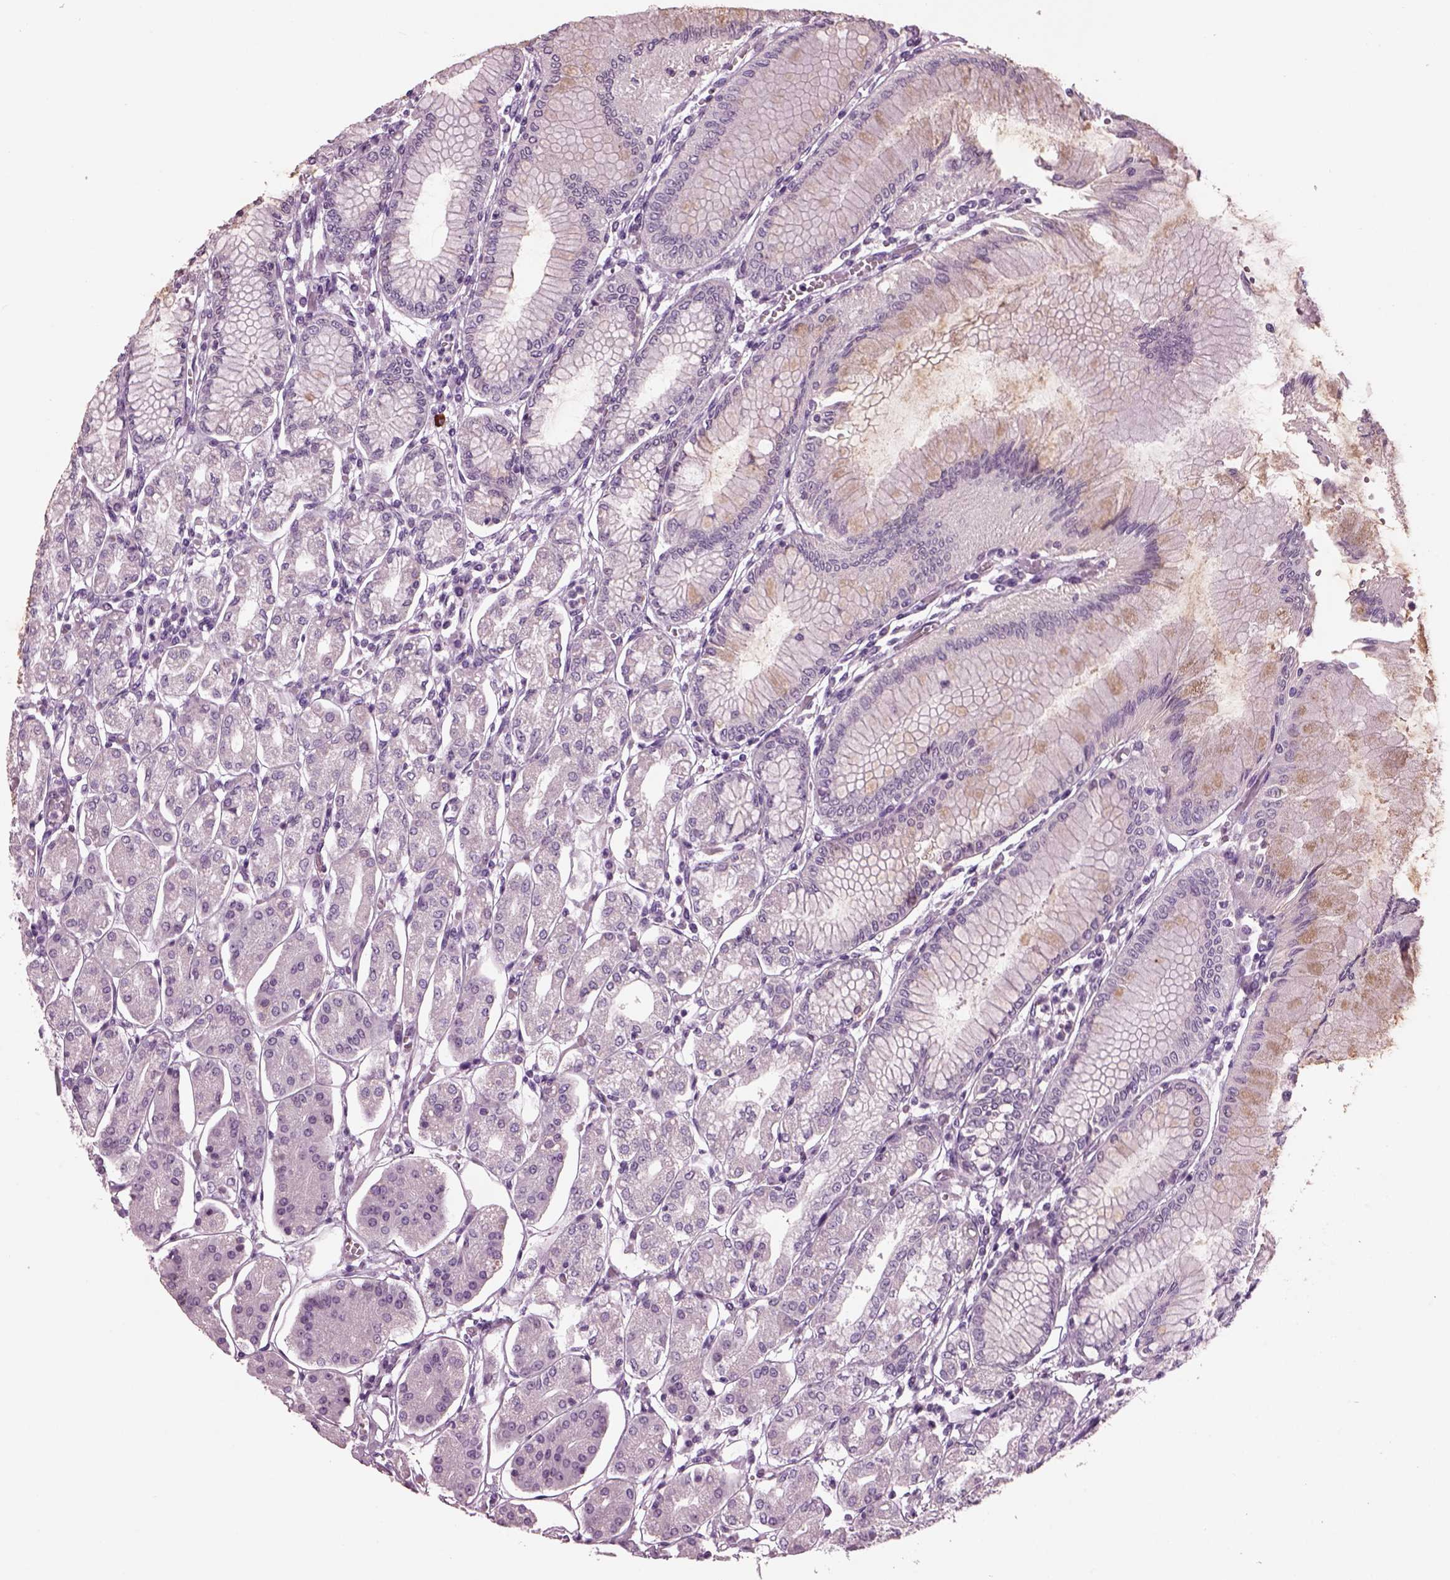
{"staining": {"intensity": "negative", "quantity": "none", "location": "none"}, "tissue": "stomach", "cell_type": "Glandular cells", "image_type": "normal", "snomed": [{"axis": "morphology", "description": "Normal tissue, NOS"}, {"axis": "topography", "description": "Skeletal muscle"}, {"axis": "topography", "description": "Stomach"}], "caption": "IHC of normal human stomach shows no positivity in glandular cells.", "gene": "DPYSL5", "patient": {"sex": "female", "age": 57}}